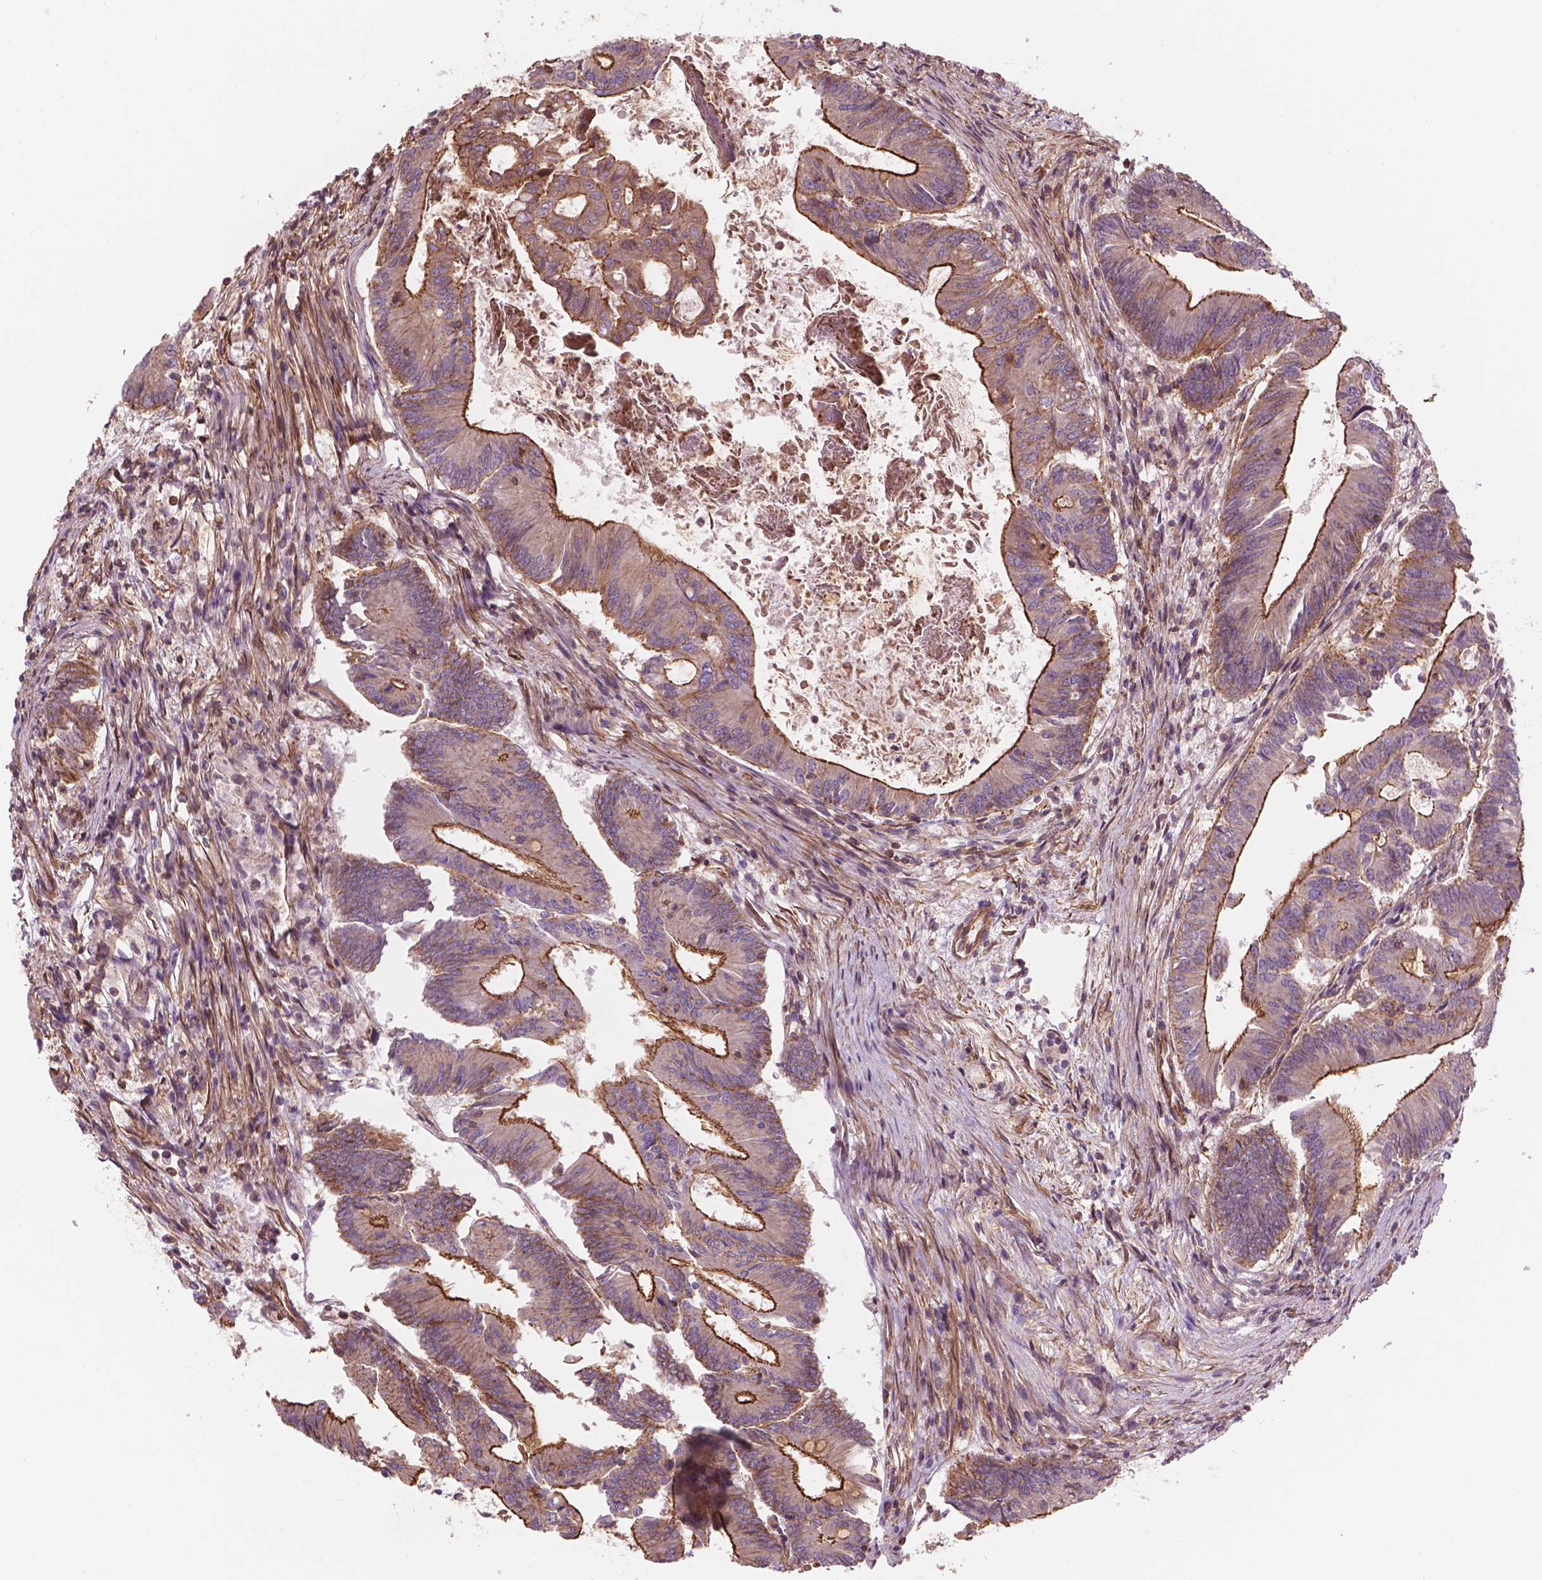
{"staining": {"intensity": "strong", "quantity": "<25%", "location": "cytoplasmic/membranous"}, "tissue": "colorectal cancer", "cell_type": "Tumor cells", "image_type": "cancer", "snomed": [{"axis": "morphology", "description": "Adenocarcinoma, NOS"}, {"axis": "topography", "description": "Colon"}], "caption": "Protein expression analysis of colorectal cancer (adenocarcinoma) demonstrates strong cytoplasmic/membranous staining in approximately <25% of tumor cells.", "gene": "SURF4", "patient": {"sex": "female", "age": 70}}